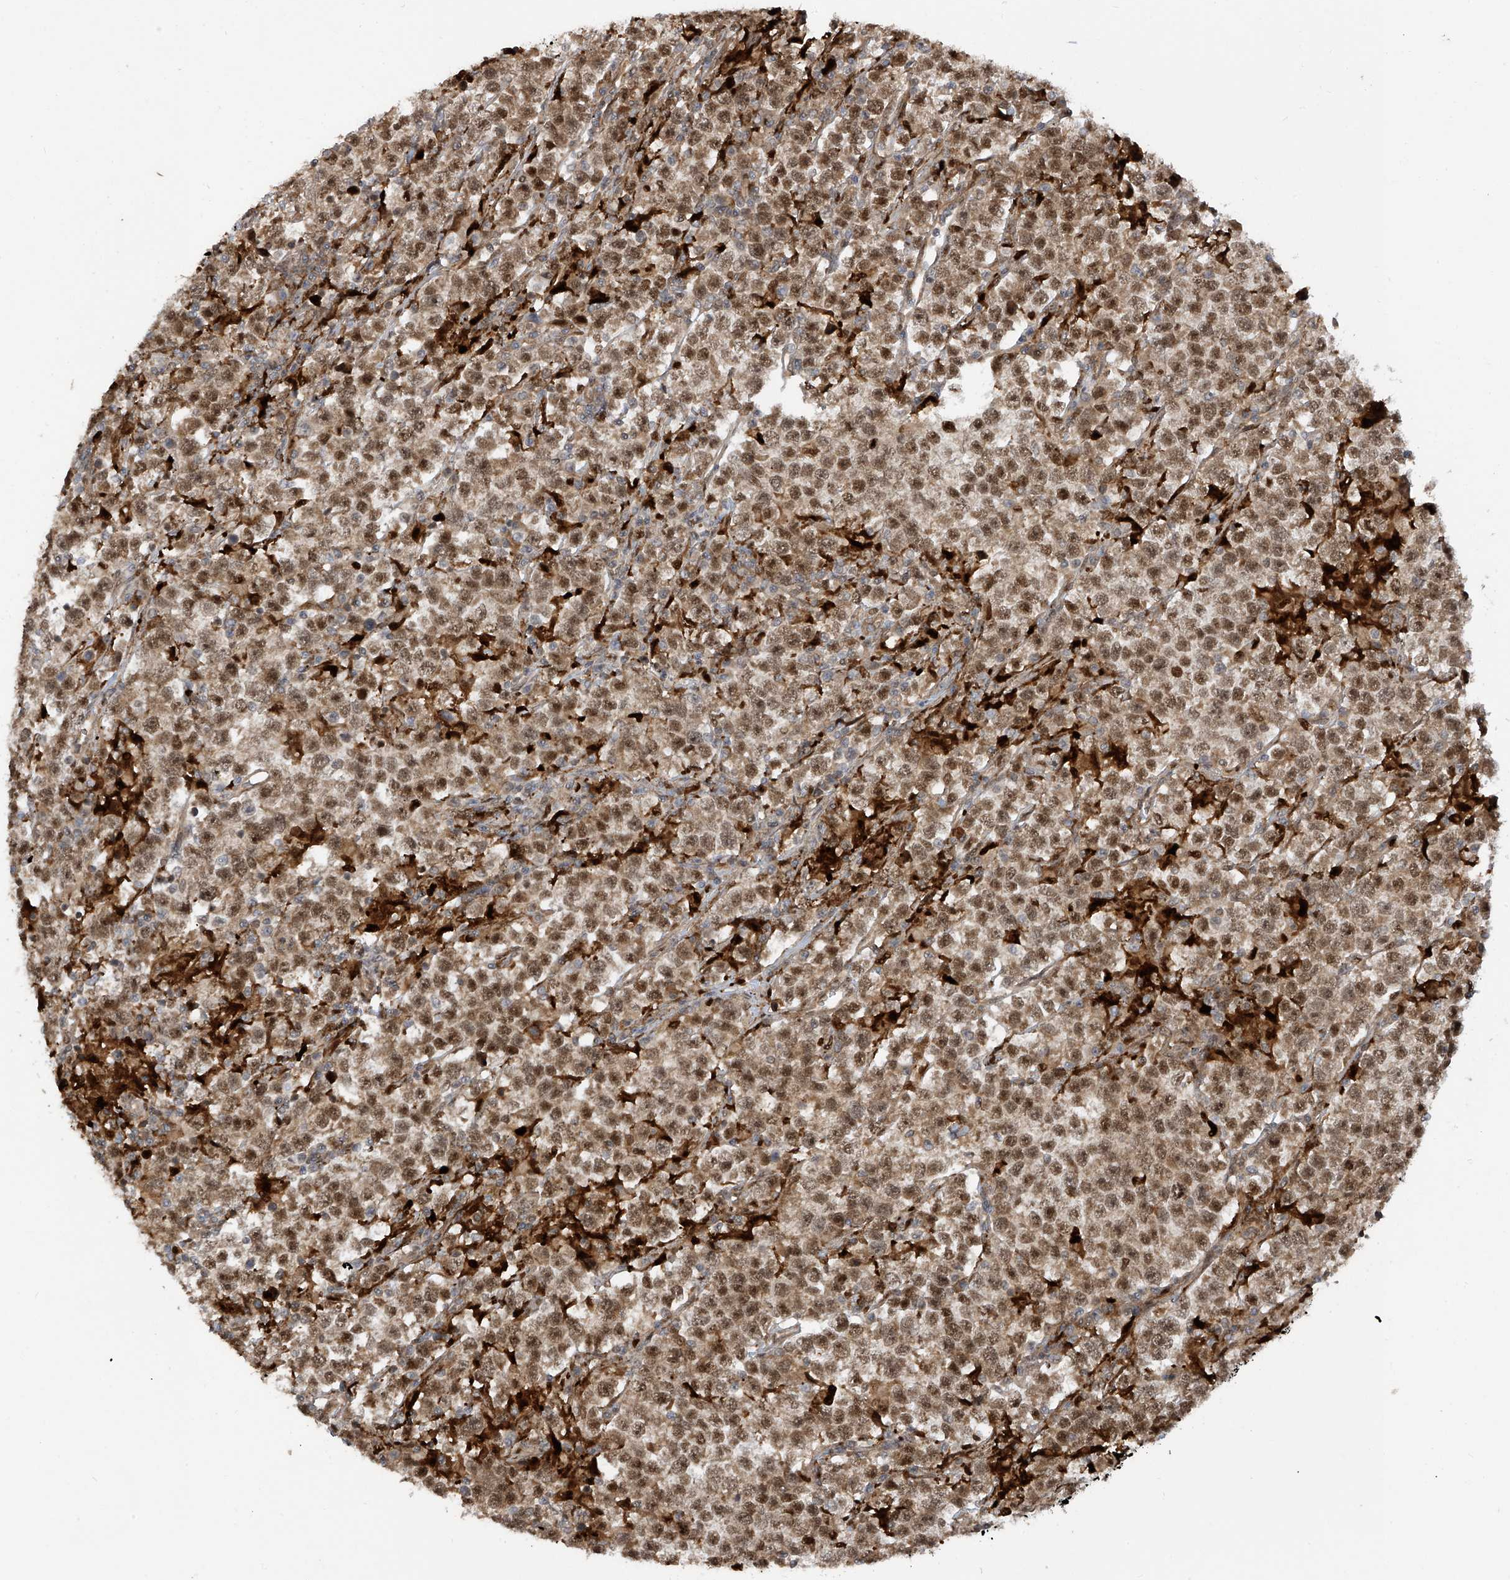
{"staining": {"intensity": "moderate", "quantity": ">75%", "location": "cytoplasmic/membranous,nuclear"}, "tissue": "testis cancer", "cell_type": "Tumor cells", "image_type": "cancer", "snomed": [{"axis": "morphology", "description": "Normal tissue, NOS"}, {"axis": "morphology", "description": "Seminoma, NOS"}, {"axis": "topography", "description": "Testis"}], "caption": "Protein expression analysis of human seminoma (testis) reveals moderate cytoplasmic/membranous and nuclear staining in approximately >75% of tumor cells. The staining was performed using DAB to visualize the protein expression in brown, while the nuclei were stained in blue with hematoxylin (Magnification: 20x).", "gene": "ATAD2B", "patient": {"sex": "male", "age": 43}}